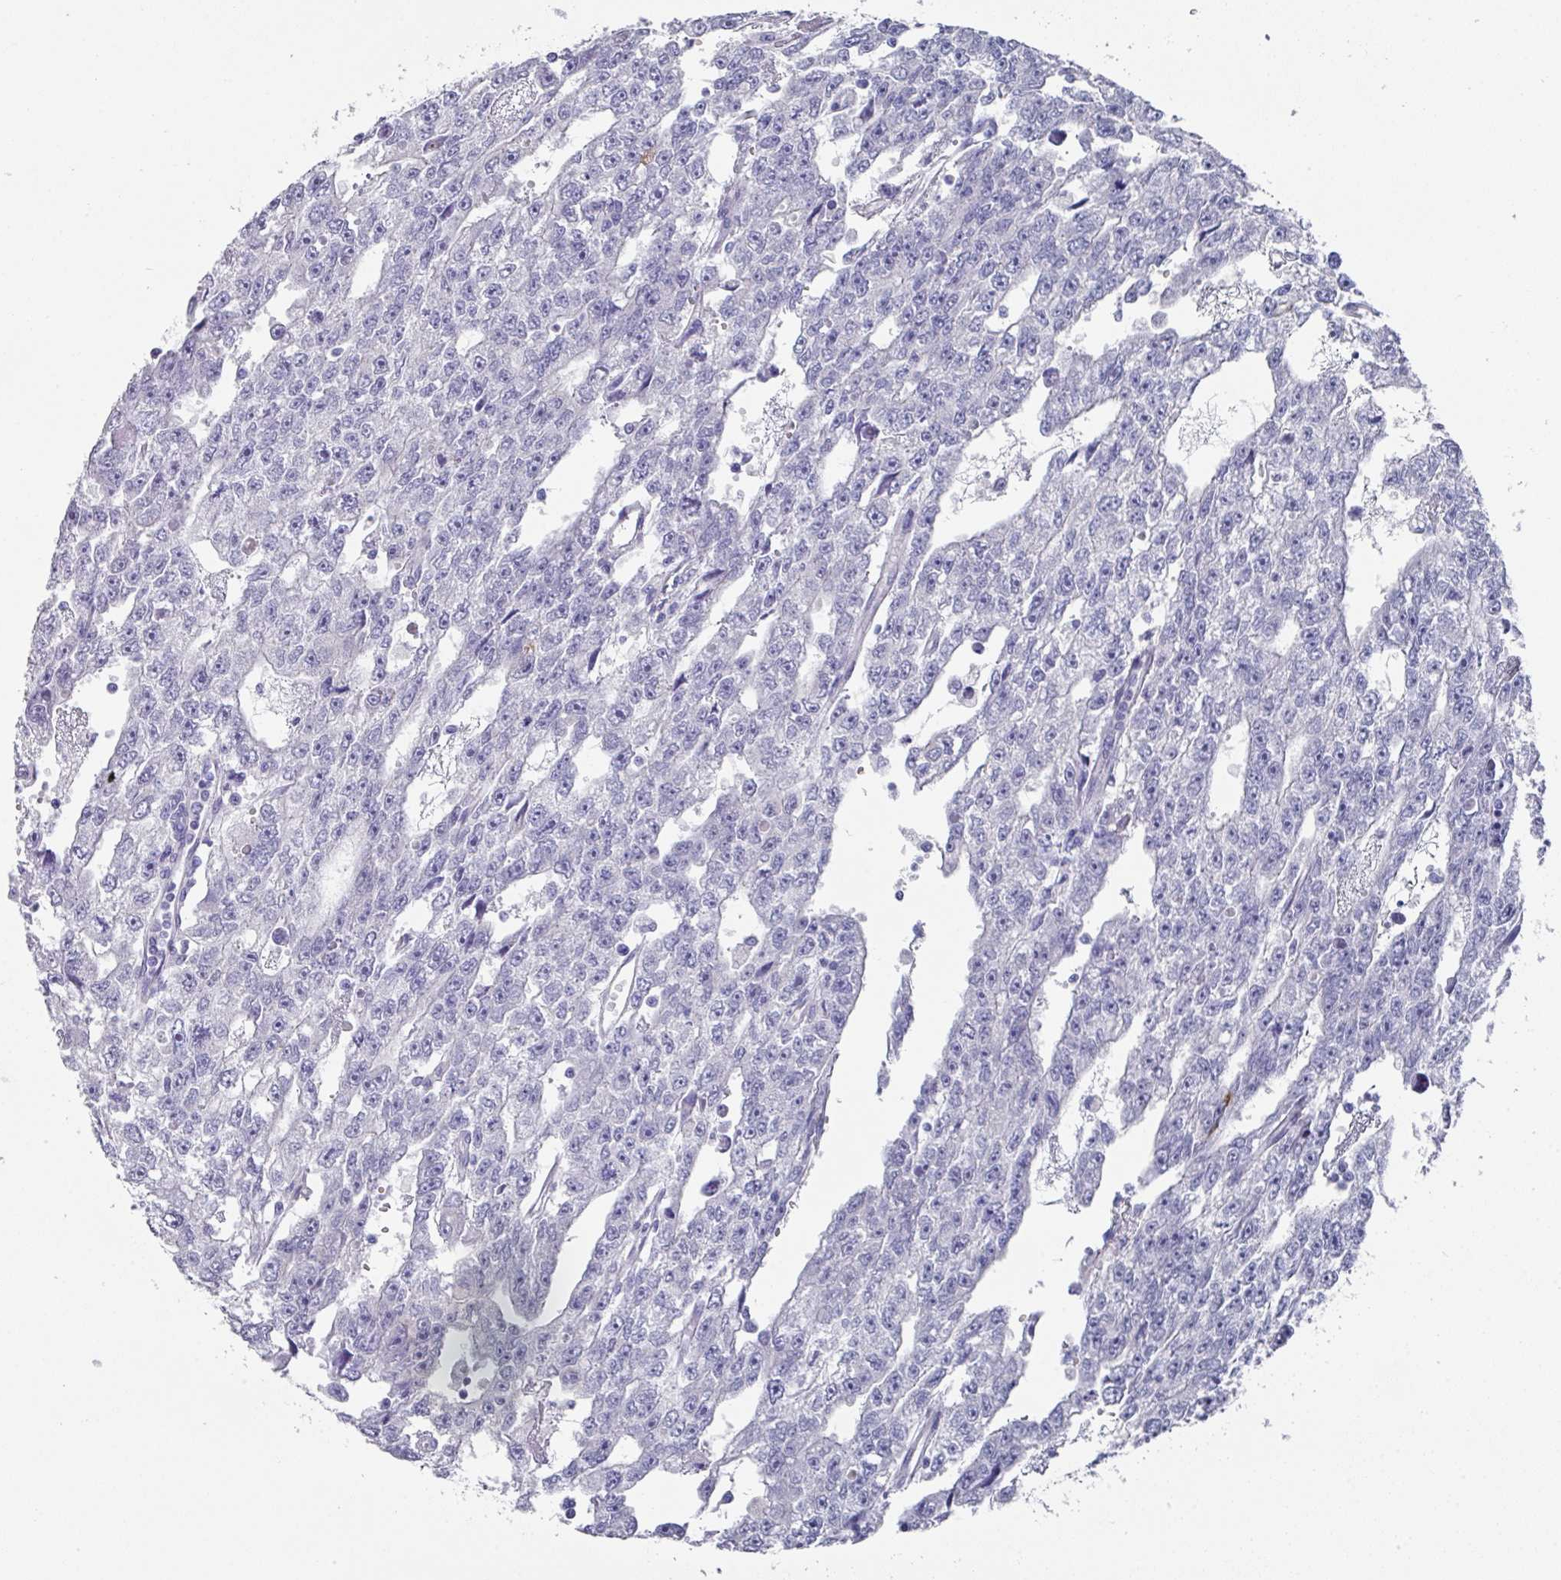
{"staining": {"intensity": "negative", "quantity": "none", "location": "none"}, "tissue": "testis cancer", "cell_type": "Tumor cells", "image_type": "cancer", "snomed": [{"axis": "morphology", "description": "Carcinoma, Embryonal, NOS"}, {"axis": "topography", "description": "Testis"}], "caption": "Immunohistochemical staining of human testis cancer shows no significant positivity in tumor cells.", "gene": "DAZL", "patient": {"sex": "male", "age": 20}}